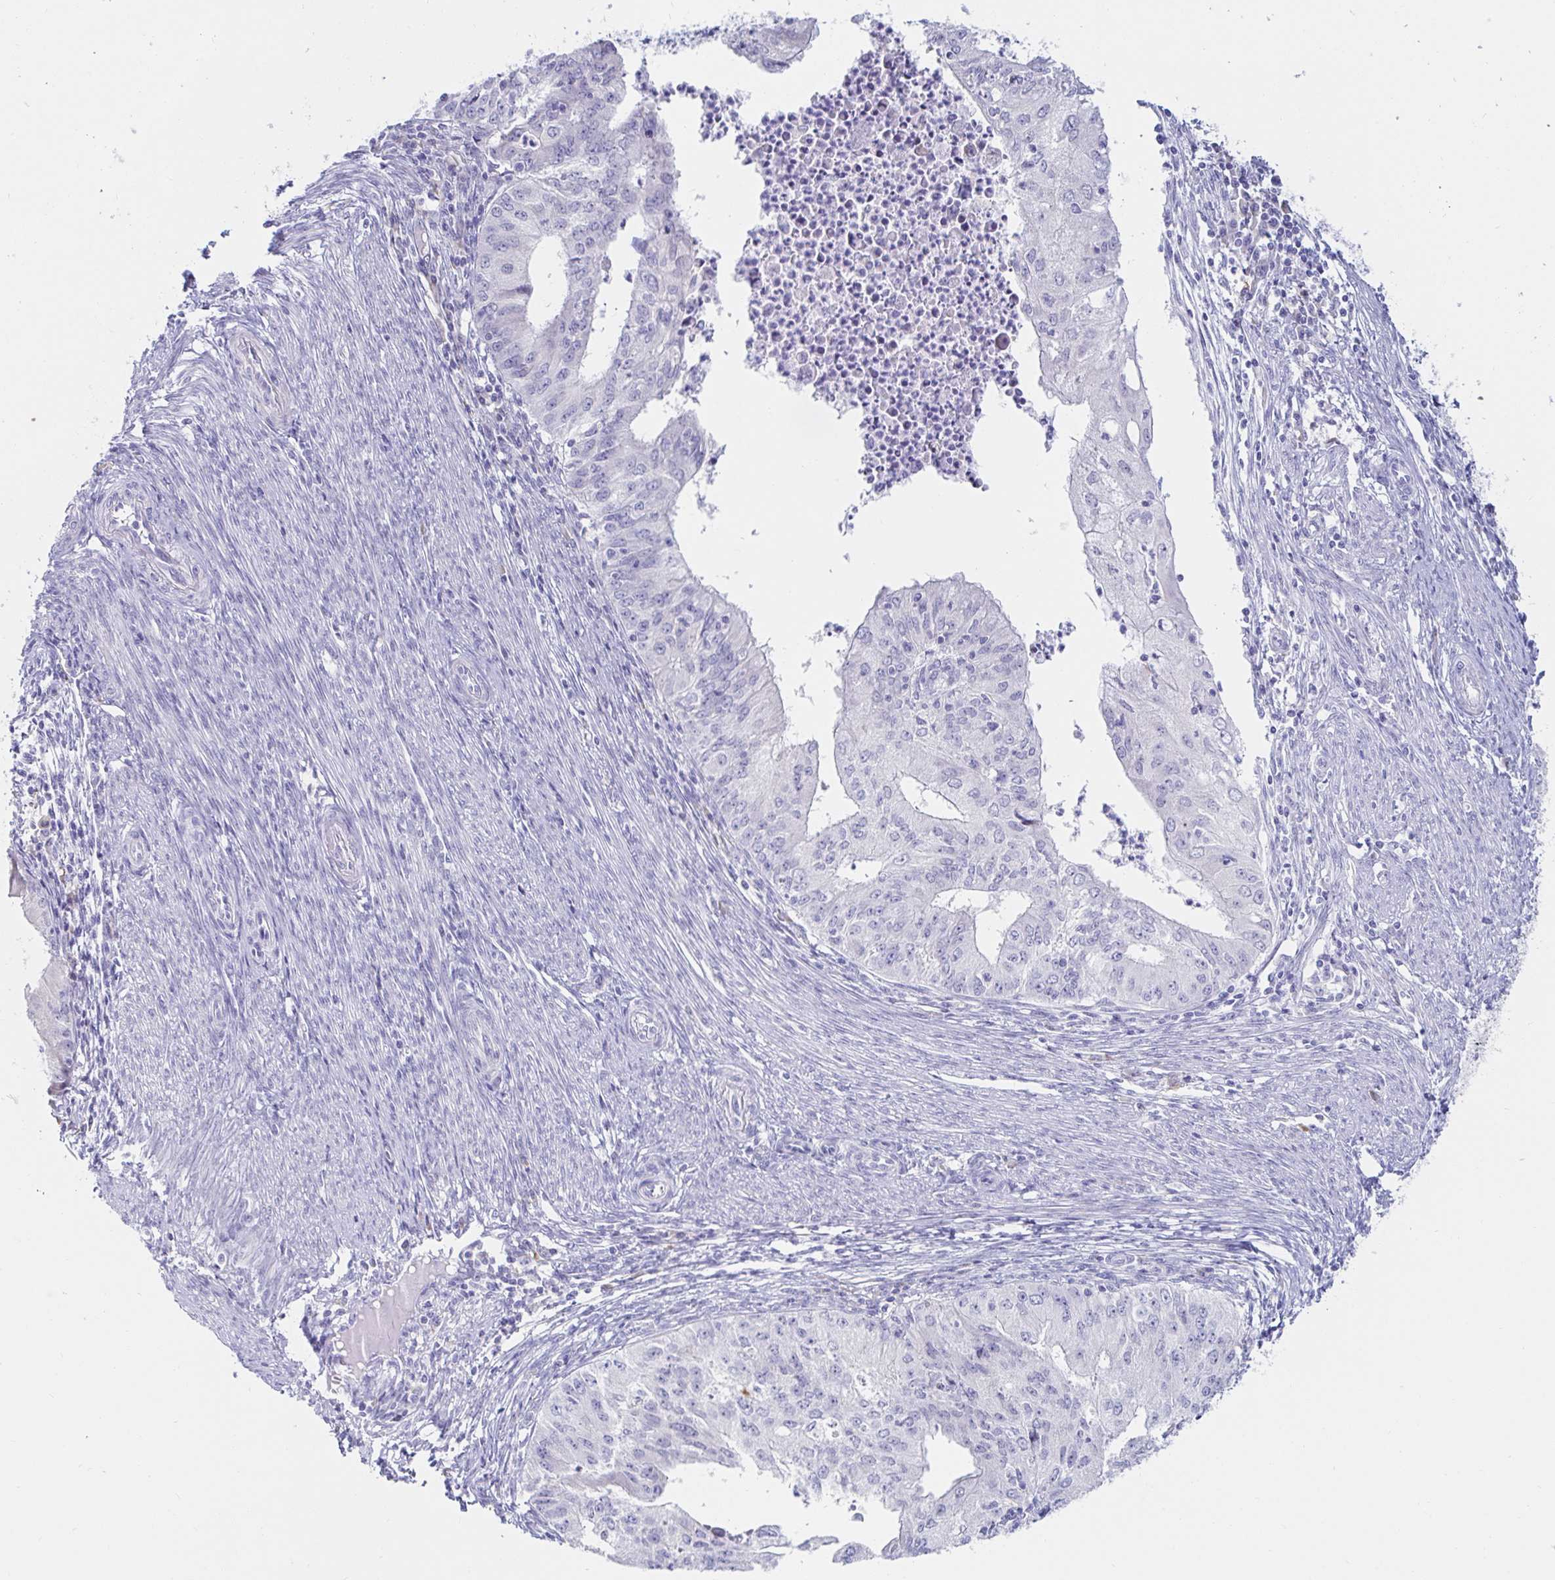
{"staining": {"intensity": "negative", "quantity": "none", "location": "none"}, "tissue": "endometrial cancer", "cell_type": "Tumor cells", "image_type": "cancer", "snomed": [{"axis": "morphology", "description": "Adenocarcinoma, NOS"}, {"axis": "topography", "description": "Endometrium"}], "caption": "Endometrial adenocarcinoma stained for a protein using immunohistochemistry shows no staining tumor cells.", "gene": "C4orf17", "patient": {"sex": "female", "age": 50}}